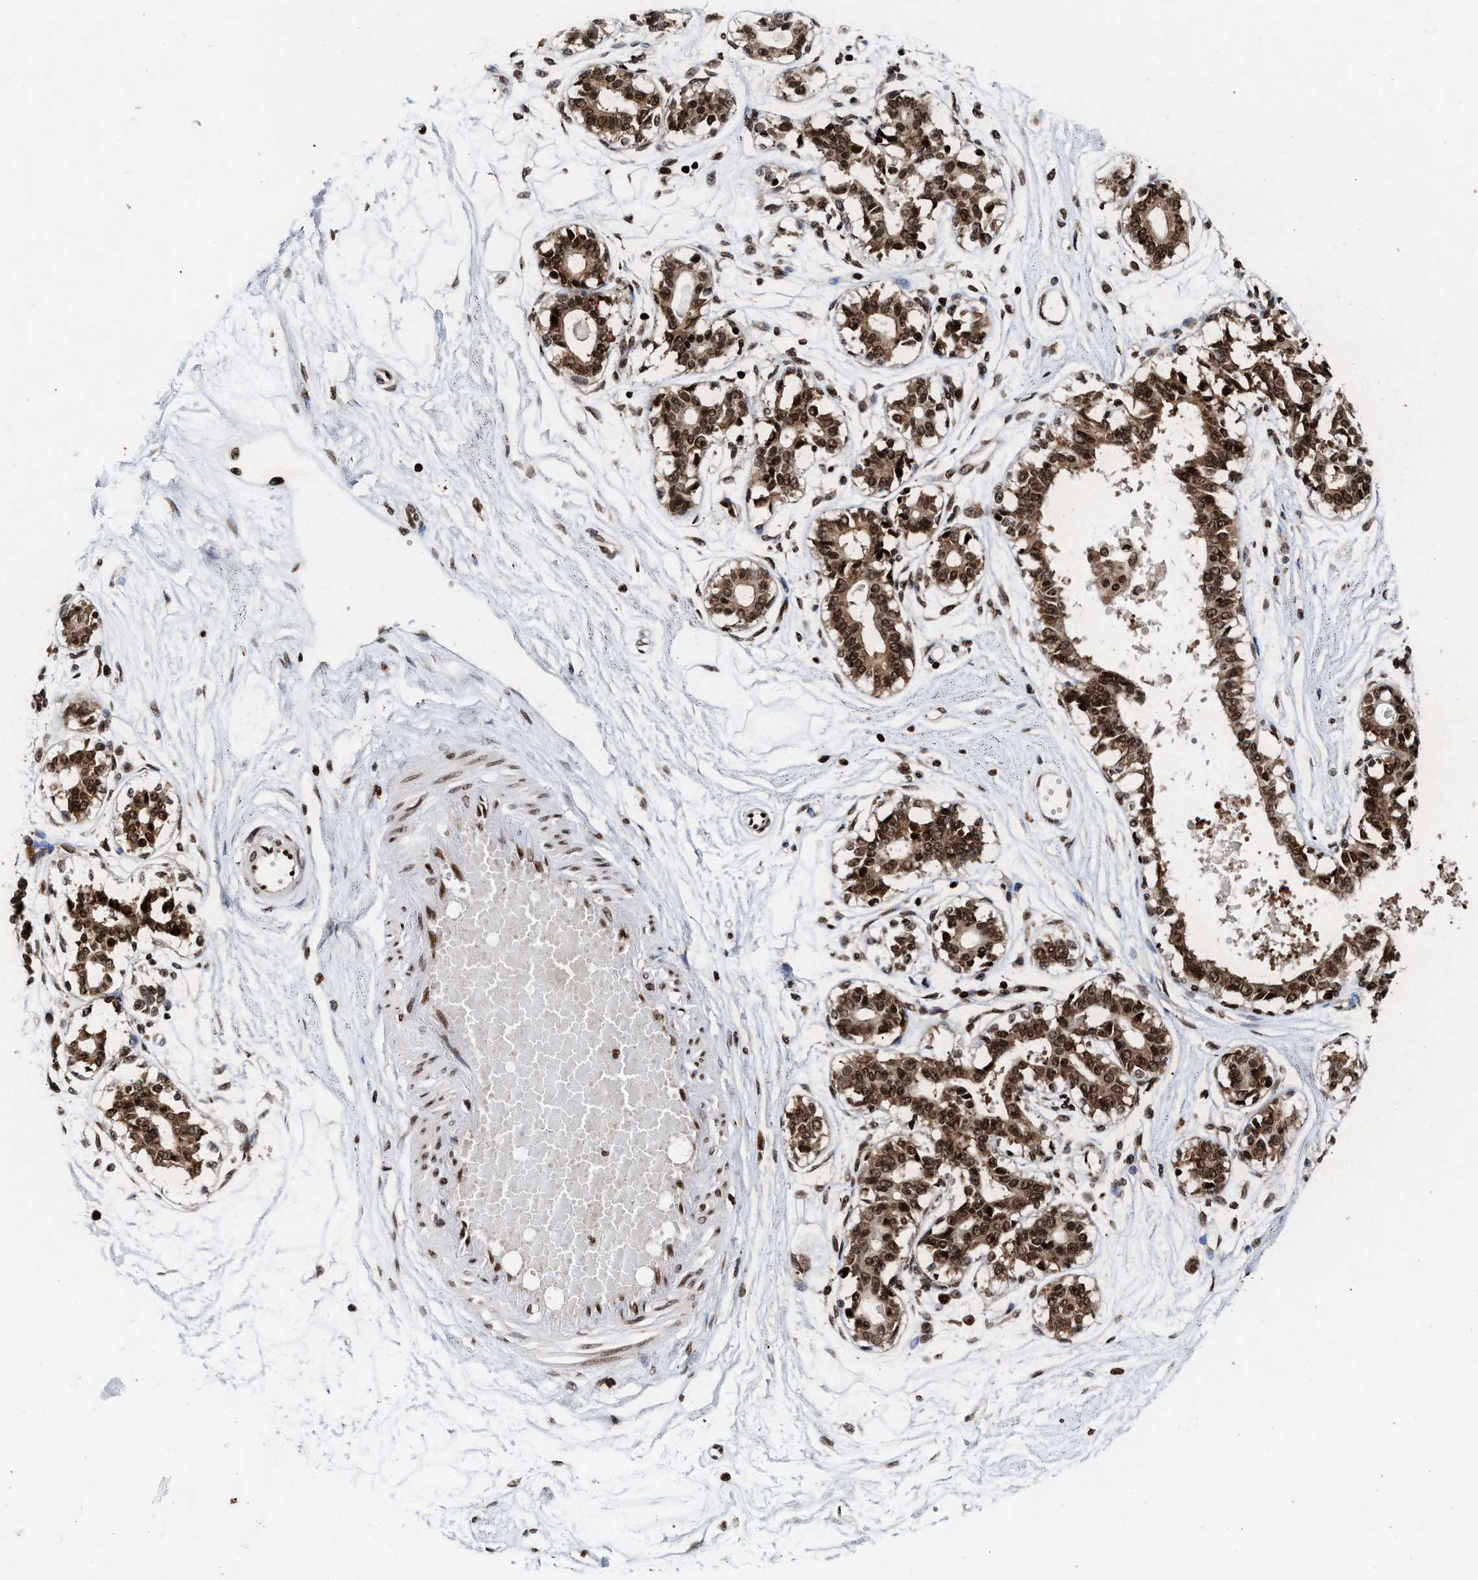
{"staining": {"intensity": "strong", "quantity": ">75%", "location": "nuclear"}, "tissue": "breast", "cell_type": "Adipocytes", "image_type": "normal", "snomed": [{"axis": "morphology", "description": "Normal tissue, NOS"}, {"axis": "topography", "description": "Breast"}], "caption": "The histopathology image reveals staining of normal breast, revealing strong nuclear protein staining (brown color) within adipocytes.", "gene": "ALYREF", "patient": {"sex": "female", "age": 45}}